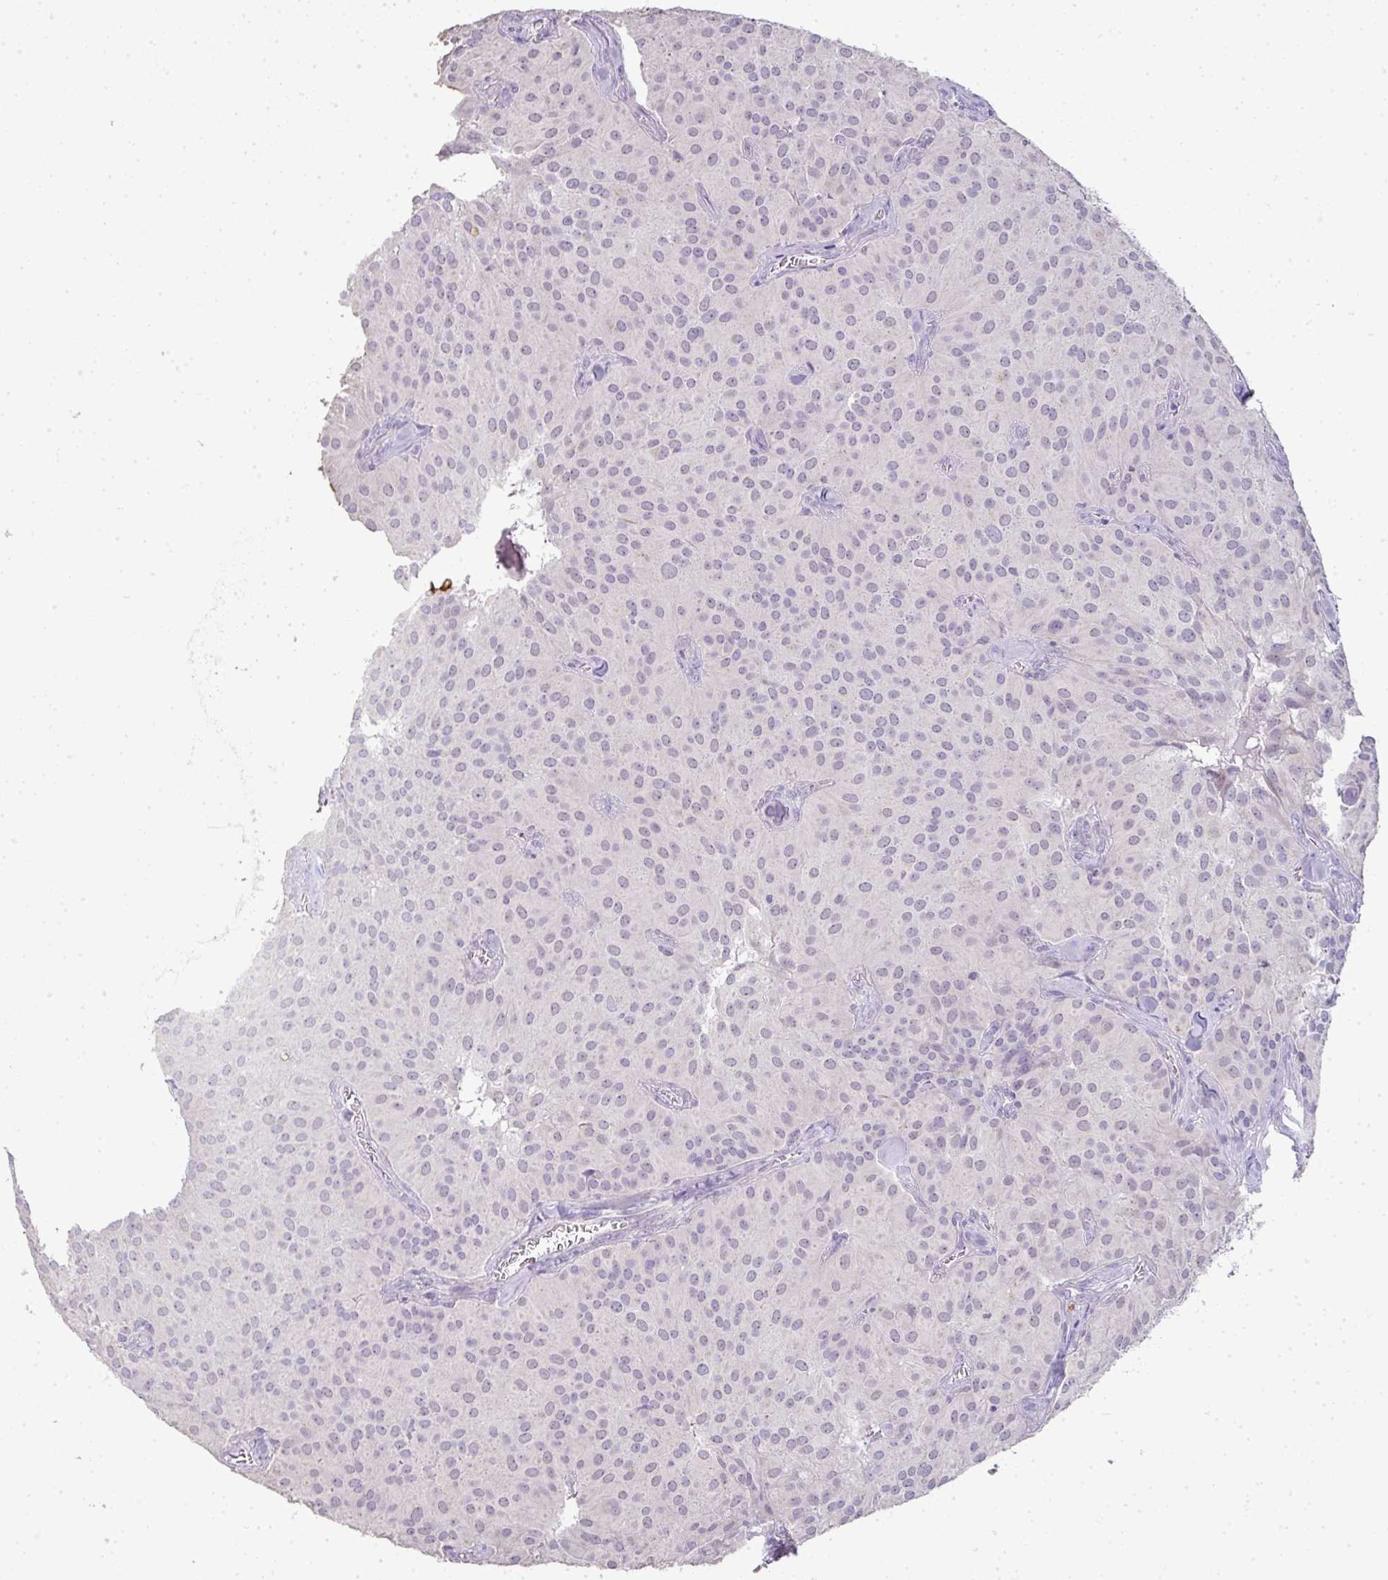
{"staining": {"intensity": "negative", "quantity": "none", "location": "none"}, "tissue": "glioma", "cell_type": "Tumor cells", "image_type": "cancer", "snomed": [{"axis": "morphology", "description": "Glioma, malignant, Low grade"}, {"axis": "topography", "description": "Brain"}], "caption": "High power microscopy image of an immunohistochemistry image of low-grade glioma (malignant), revealing no significant staining in tumor cells.", "gene": "CMPK1", "patient": {"sex": "male", "age": 42}}